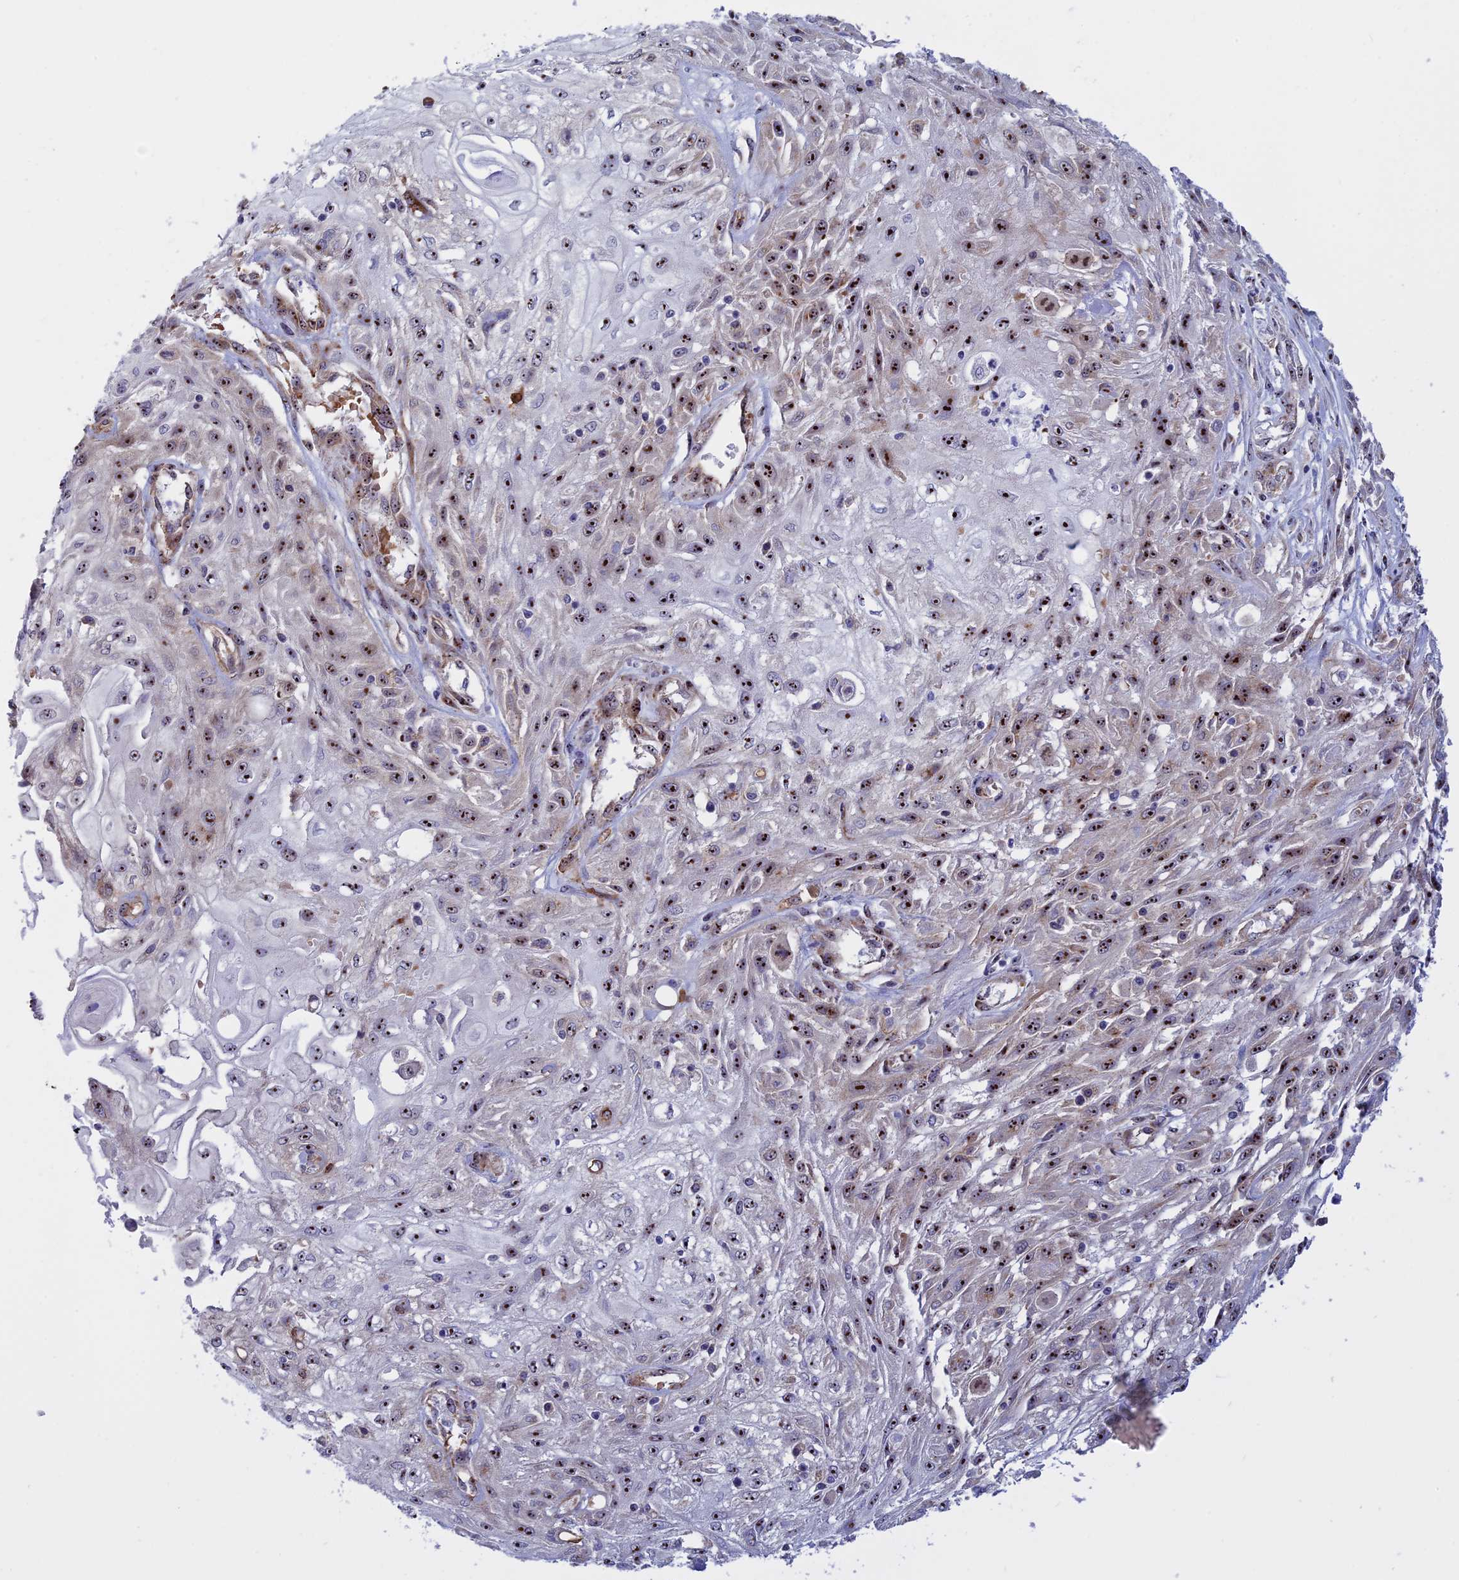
{"staining": {"intensity": "moderate", "quantity": ">75%", "location": "nuclear"}, "tissue": "skin cancer", "cell_type": "Tumor cells", "image_type": "cancer", "snomed": [{"axis": "morphology", "description": "Squamous cell carcinoma, NOS"}, {"axis": "morphology", "description": "Squamous cell carcinoma, metastatic, NOS"}, {"axis": "topography", "description": "Skin"}, {"axis": "topography", "description": "Lymph node"}], "caption": "Skin metastatic squamous cell carcinoma stained with IHC reveals moderate nuclear expression in approximately >75% of tumor cells.", "gene": "DBNDD1", "patient": {"sex": "male", "age": 75}}